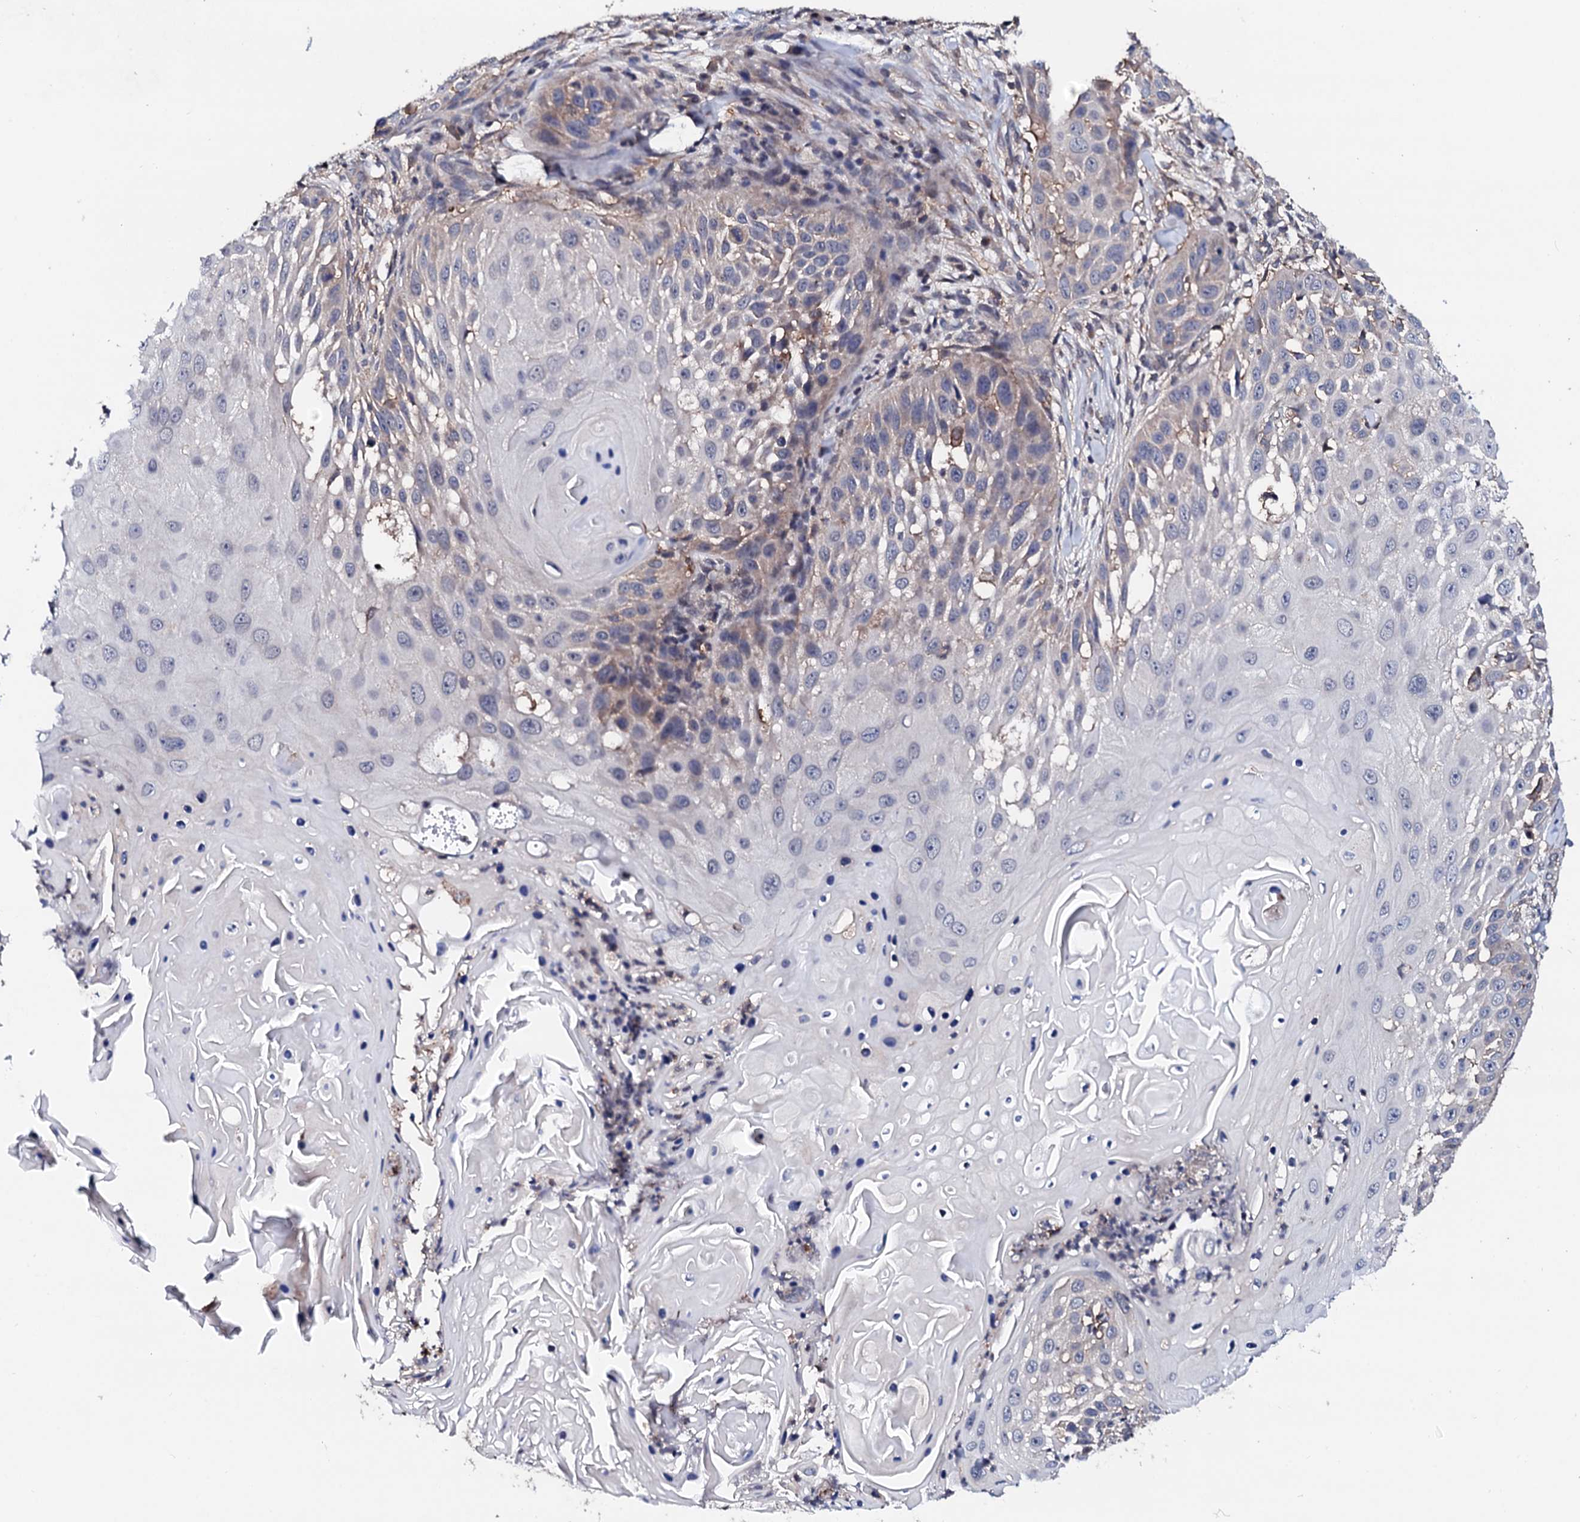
{"staining": {"intensity": "weak", "quantity": "<25%", "location": "cytoplasmic/membranous"}, "tissue": "skin cancer", "cell_type": "Tumor cells", "image_type": "cancer", "snomed": [{"axis": "morphology", "description": "Squamous cell carcinoma, NOS"}, {"axis": "topography", "description": "Skin"}], "caption": "IHC histopathology image of neoplastic tissue: human skin squamous cell carcinoma stained with DAB reveals no significant protein positivity in tumor cells.", "gene": "EDC3", "patient": {"sex": "female", "age": 44}}